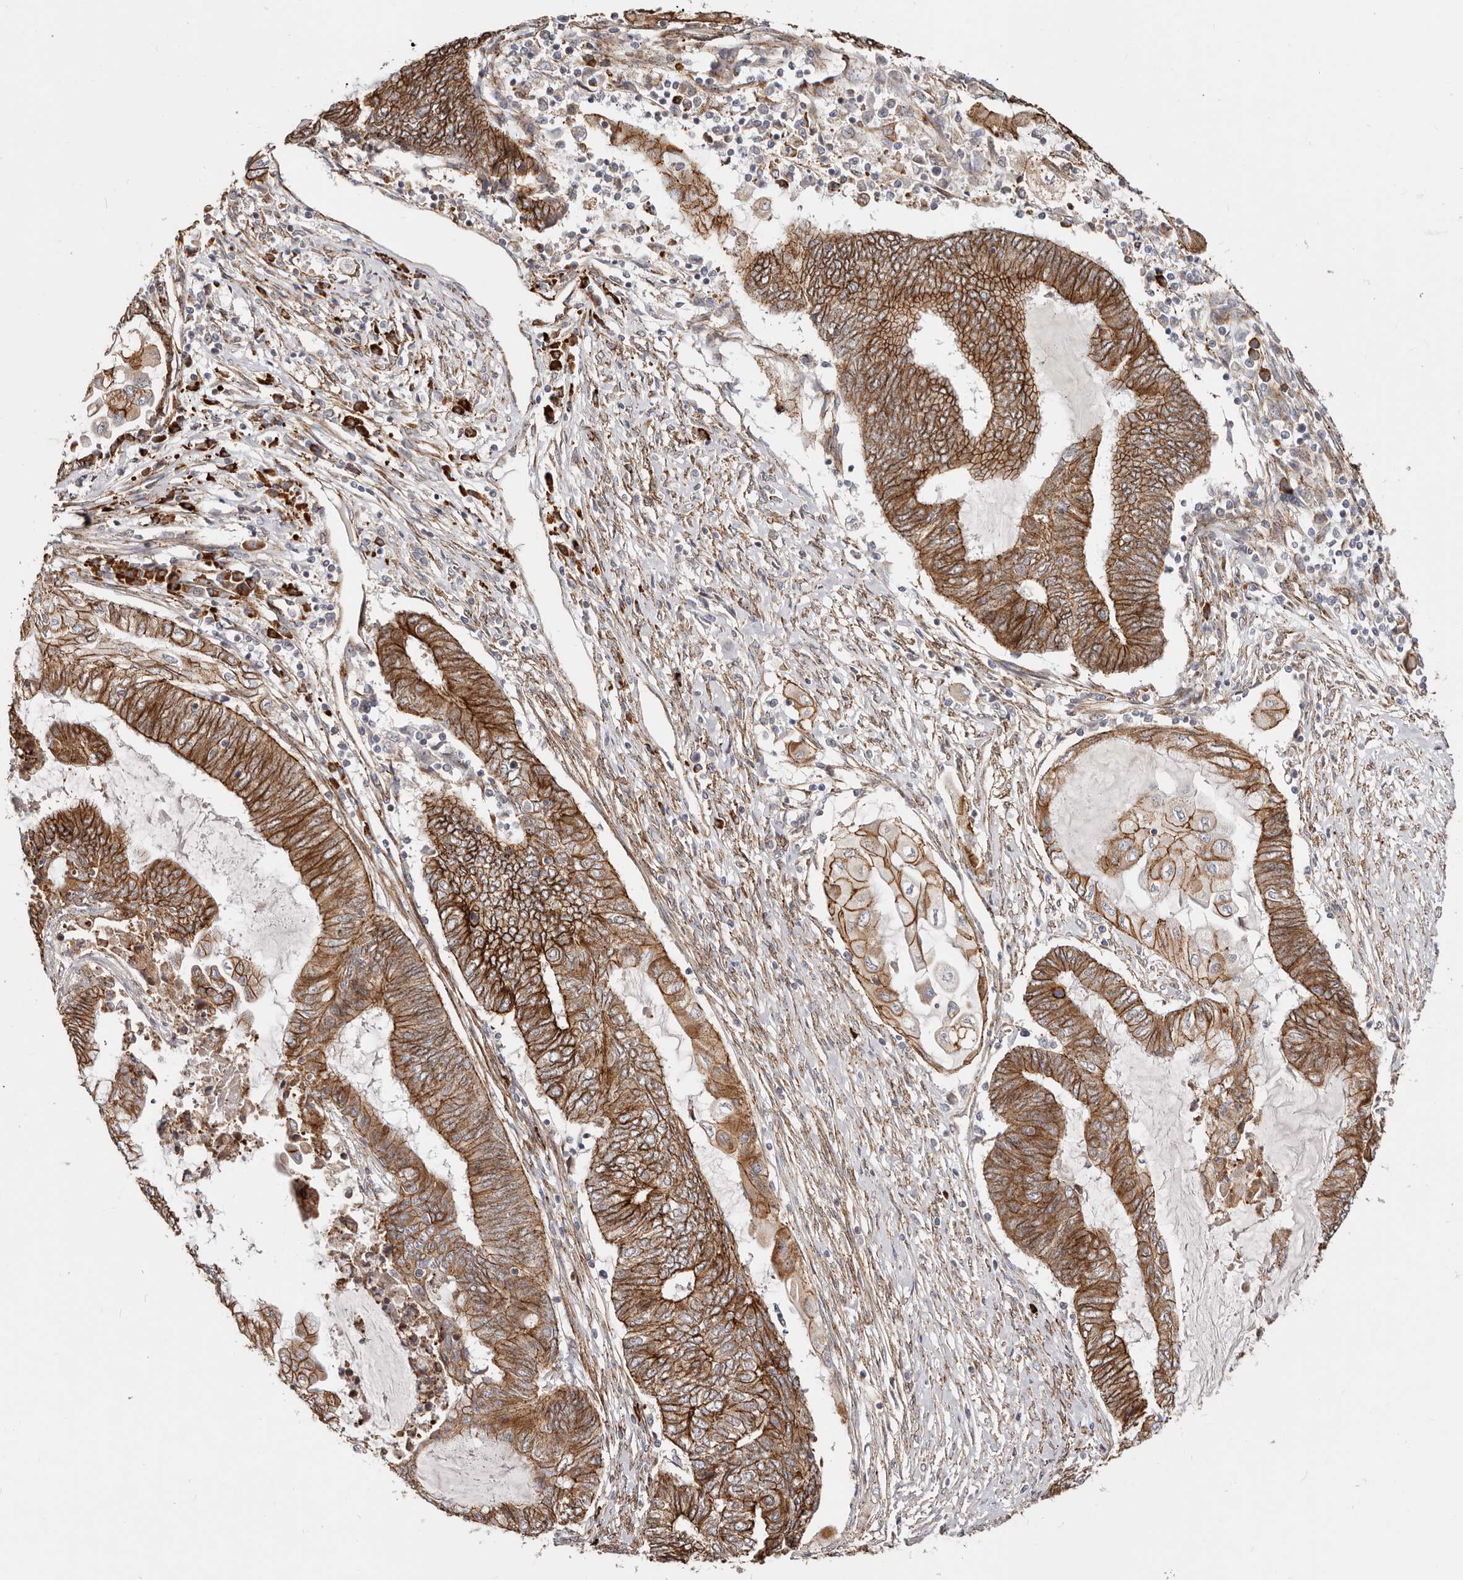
{"staining": {"intensity": "strong", "quantity": ">75%", "location": "cytoplasmic/membranous"}, "tissue": "endometrial cancer", "cell_type": "Tumor cells", "image_type": "cancer", "snomed": [{"axis": "morphology", "description": "Adenocarcinoma, NOS"}, {"axis": "topography", "description": "Uterus"}, {"axis": "topography", "description": "Endometrium"}], "caption": "About >75% of tumor cells in adenocarcinoma (endometrial) show strong cytoplasmic/membranous protein positivity as visualized by brown immunohistochemical staining.", "gene": "CTNNB1", "patient": {"sex": "female", "age": 70}}